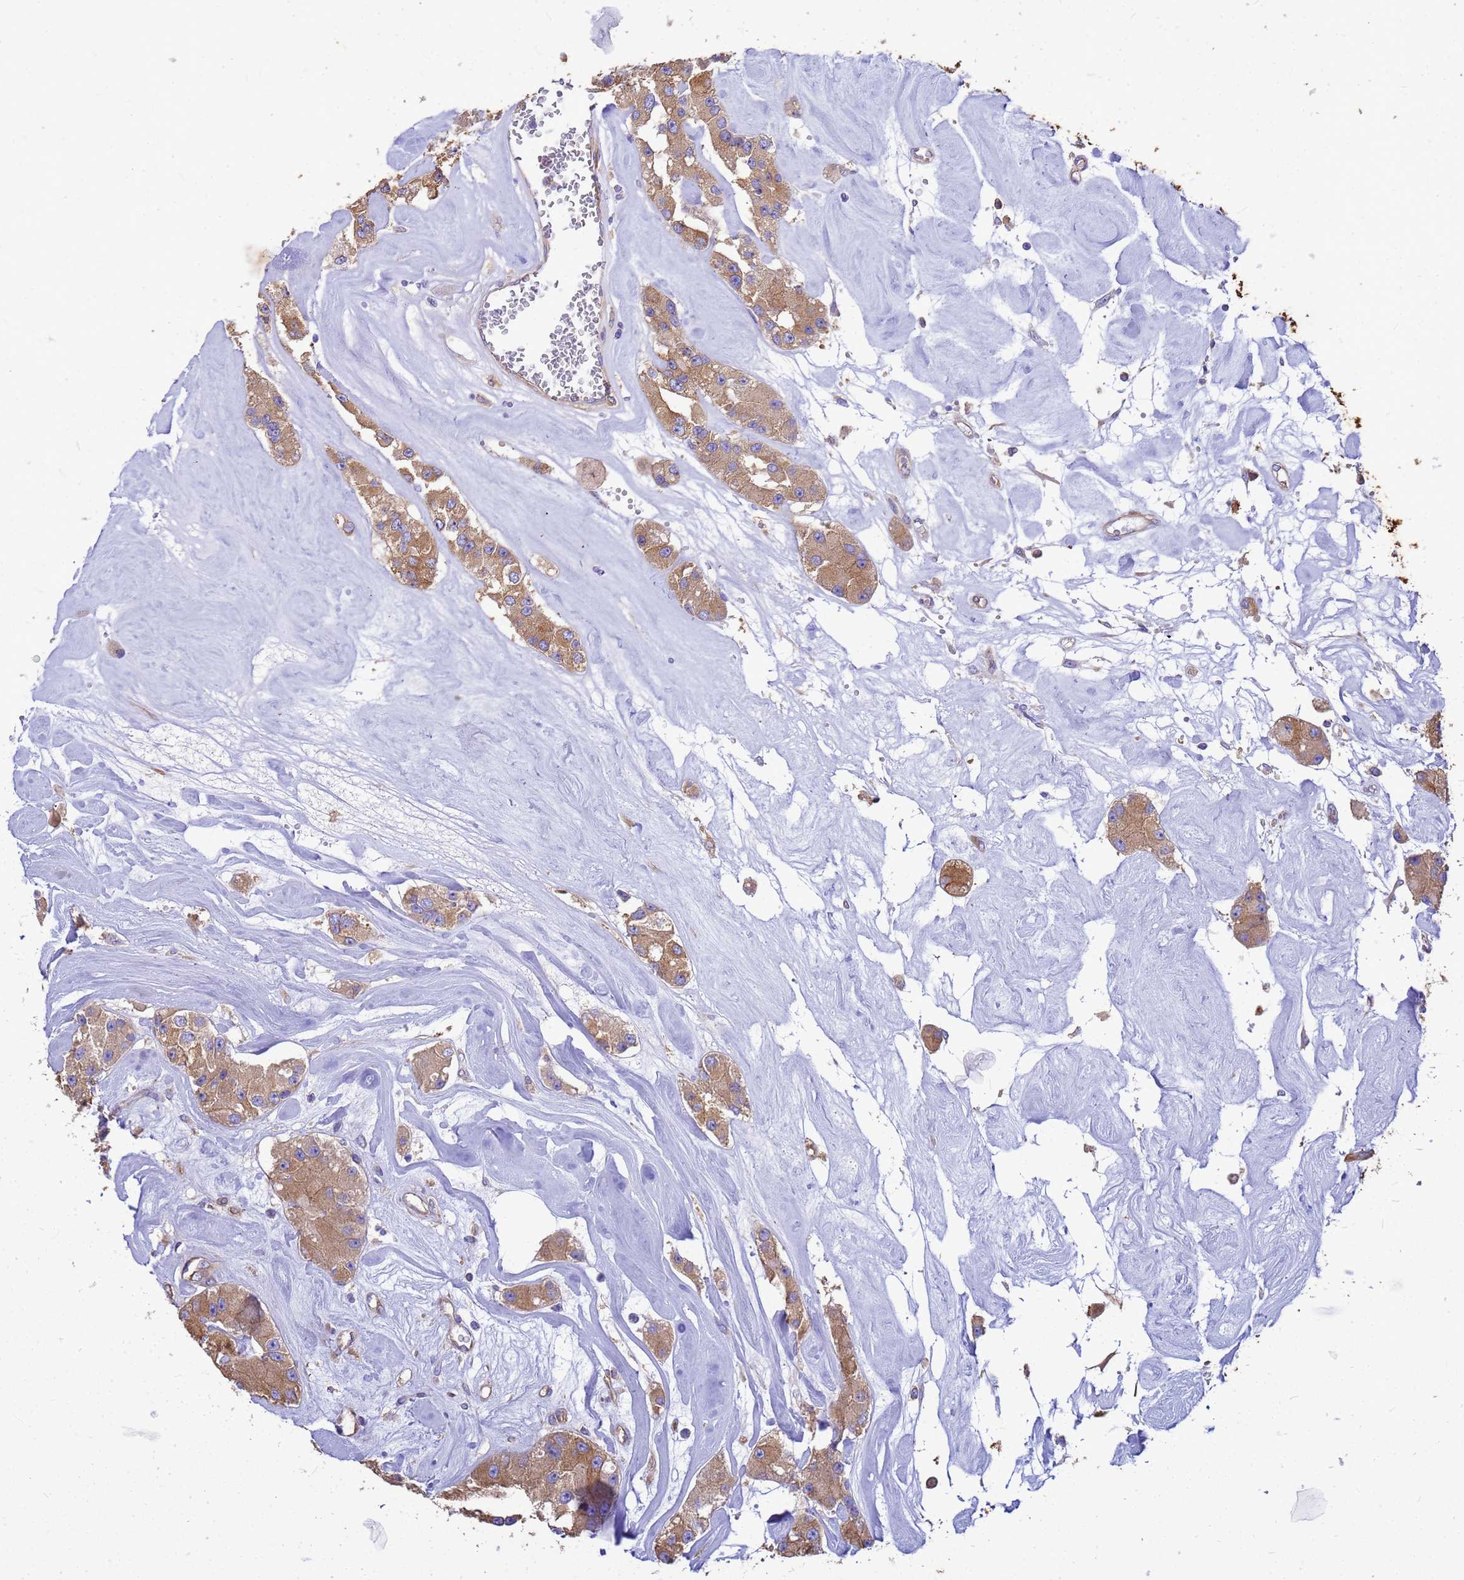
{"staining": {"intensity": "moderate", "quantity": ">75%", "location": "cytoplasmic/membranous"}, "tissue": "carcinoid", "cell_type": "Tumor cells", "image_type": "cancer", "snomed": [{"axis": "morphology", "description": "Carcinoid, malignant, NOS"}, {"axis": "topography", "description": "Pancreas"}], "caption": "Tumor cells reveal medium levels of moderate cytoplasmic/membranous staining in about >75% of cells in human carcinoid.", "gene": "TUBB1", "patient": {"sex": "male", "age": 41}}